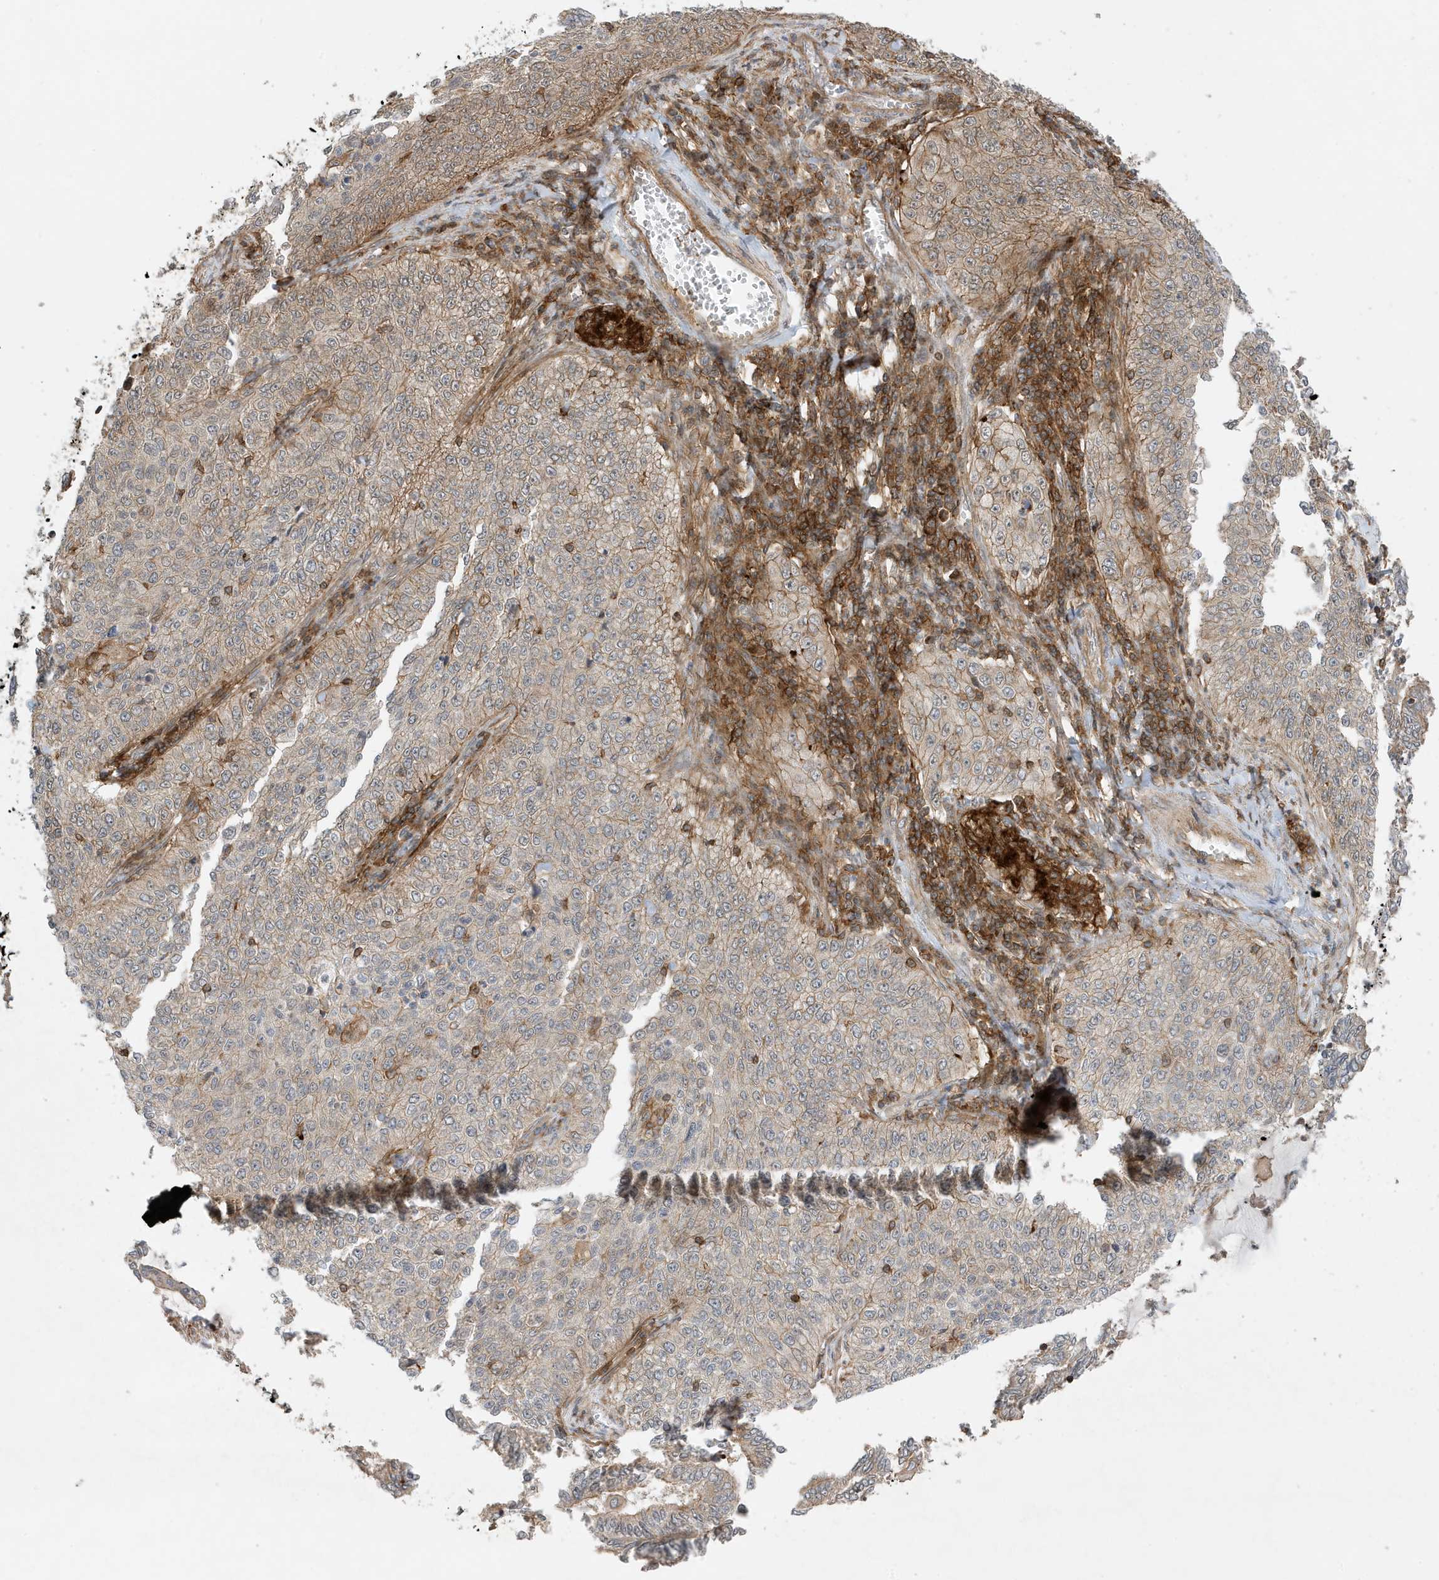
{"staining": {"intensity": "weak", "quantity": "25%-75%", "location": "cytoplasmic/membranous"}, "tissue": "cervical cancer", "cell_type": "Tumor cells", "image_type": "cancer", "snomed": [{"axis": "morphology", "description": "Squamous cell carcinoma, NOS"}, {"axis": "topography", "description": "Cervix"}], "caption": "The immunohistochemical stain labels weak cytoplasmic/membranous positivity in tumor cells of cervical squamous cell carcinoma tissue.", "gene": "TATDN3", "patient": {"sex": "female", "age": 35}}